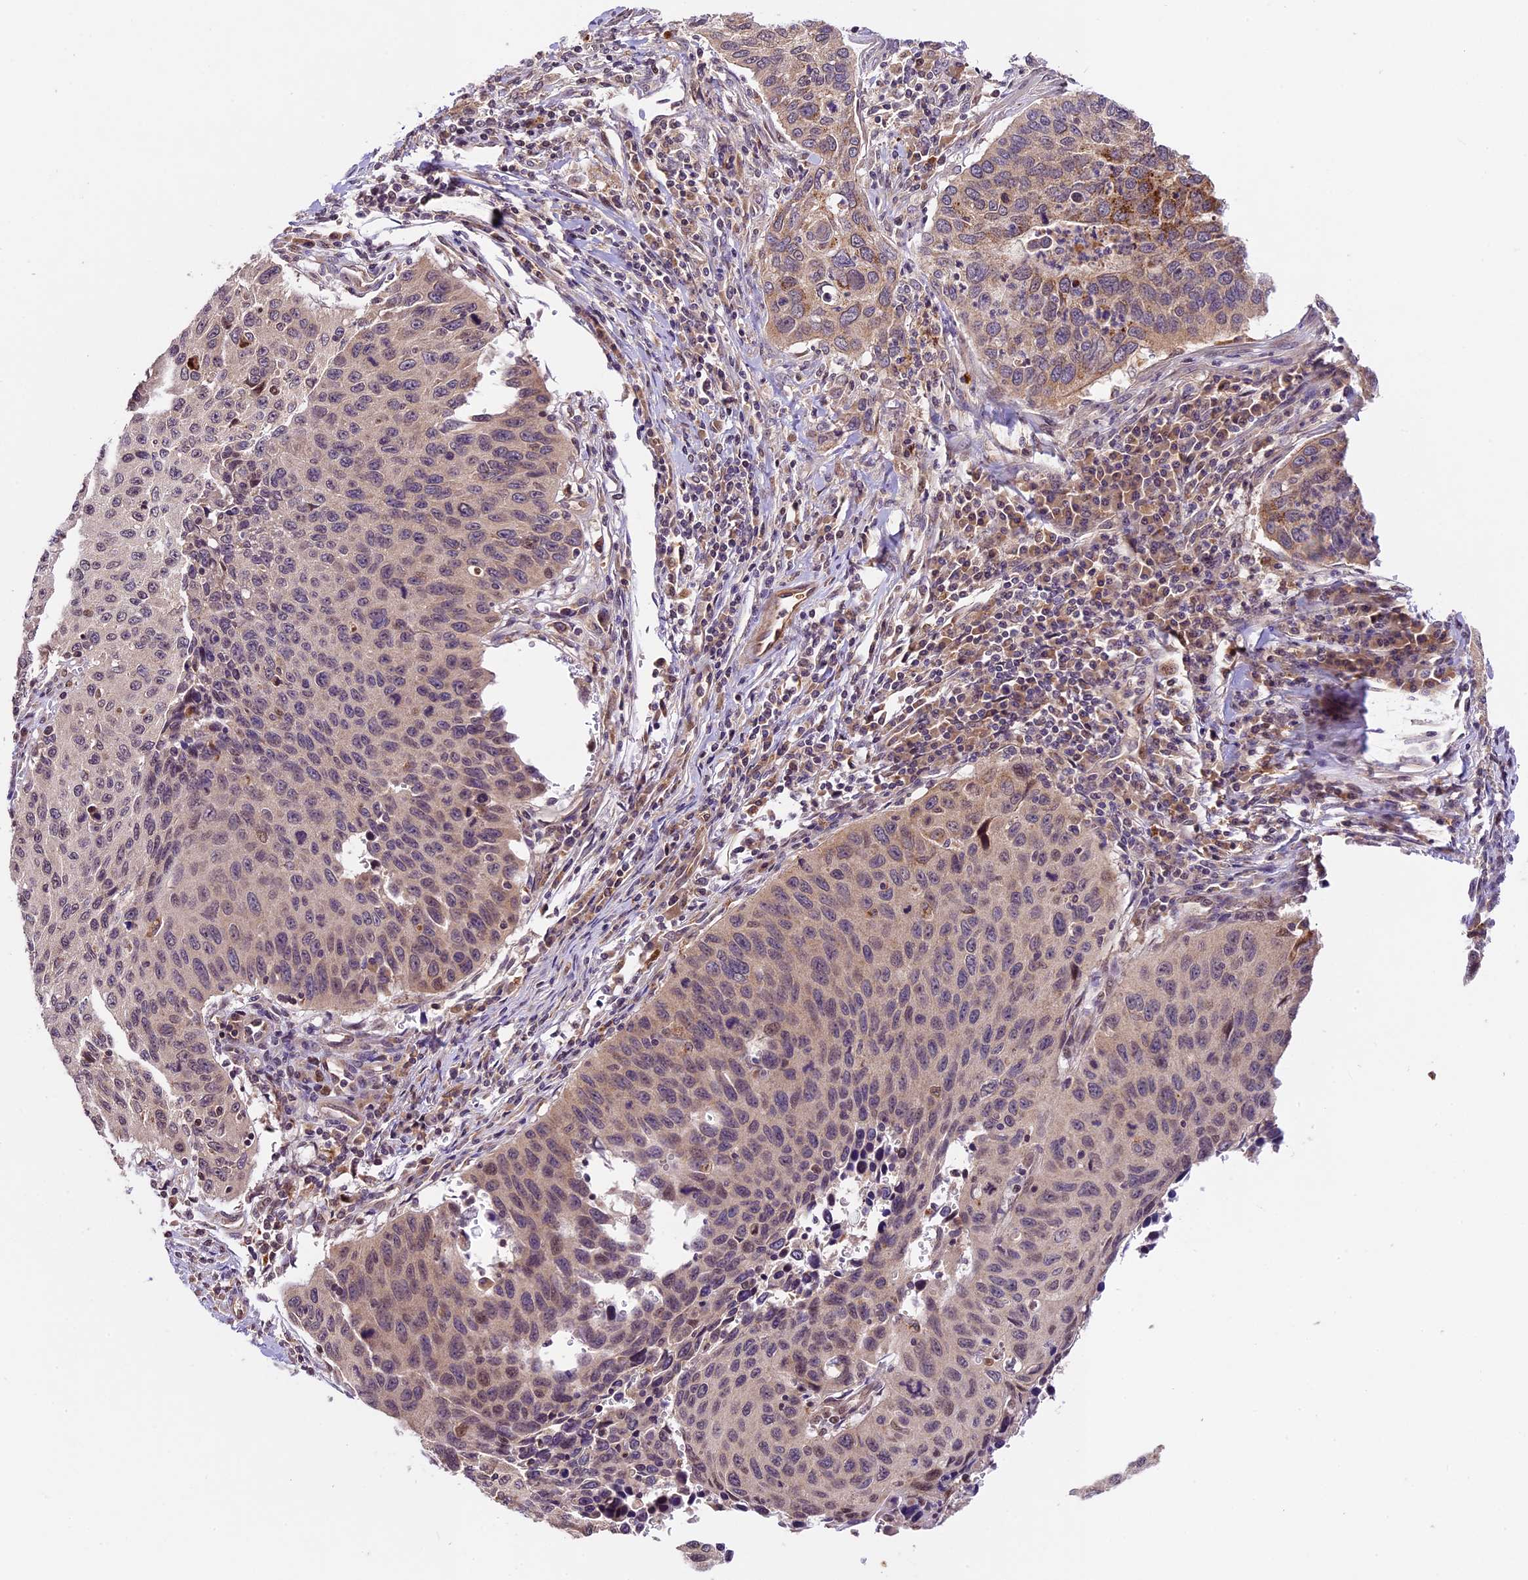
{"staining": {"intensity": "moderate", "quantity": "<25%", "location": "cytoplasmic/membranous,nuclear"}, "tissue": "cervical cancer", "cell_type": "Tumor cells", "image_type": "cancer", "snomed": [{"axis": "morphology", "description": "Squamous cell carcinoma, NOS"}, {"axis": "topography", "description": "Cervix"}], "caption": "Immunohistochemistry staining of cervical squamous cell carcinoma, which demonstrates low levels of moderate cytoplasmic/membranous and nuclear expression in about <25% of tumor cells indicating moderate cytoplasmic/membranous and nuclear protein staining. The staining was performed using DAB (brown) for protein detection and nuclei were counterstained in hematoxylin (blue).", "gene": "CCSER1", "patient": {"sex": "female", "age": 53}}